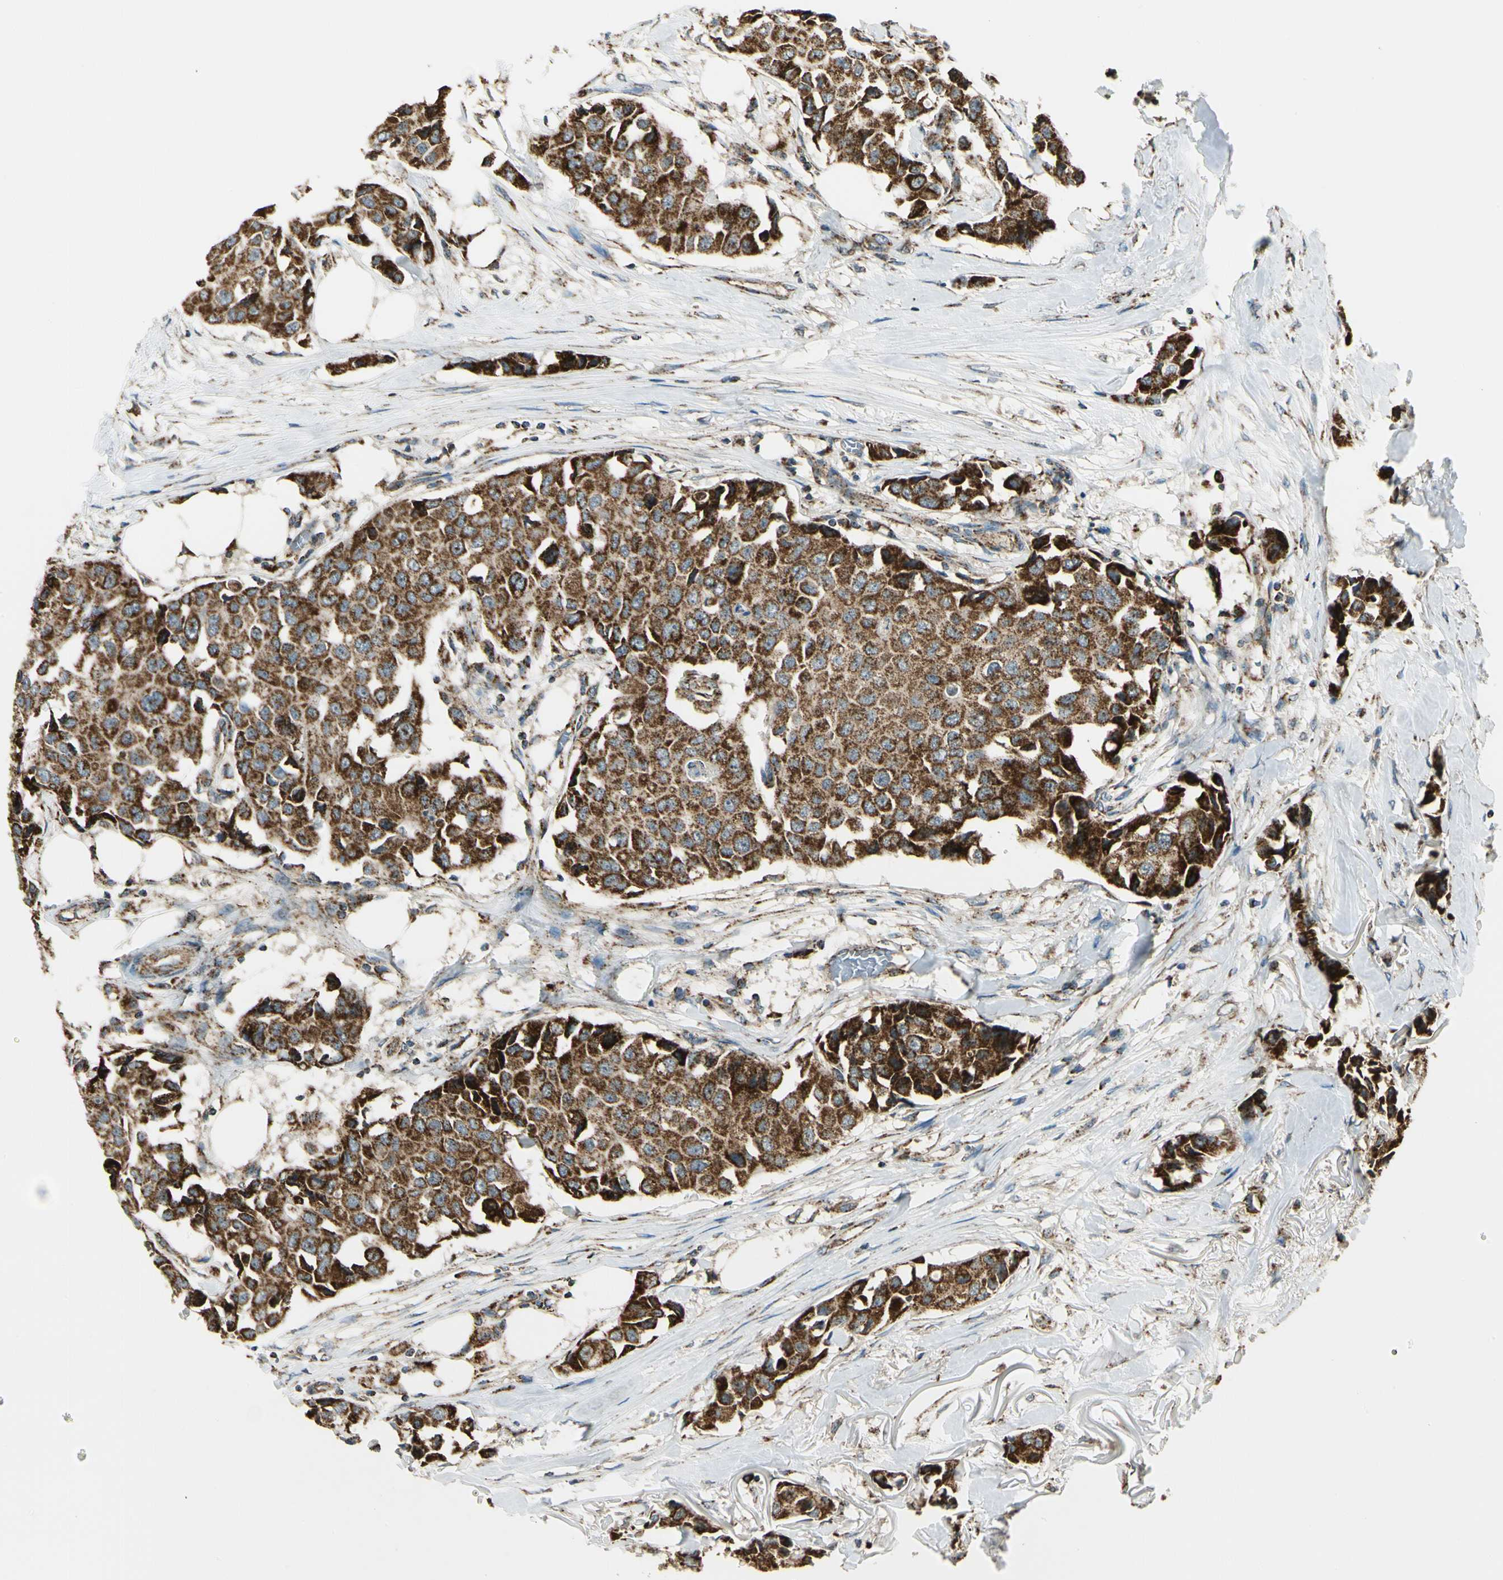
{"staining": {"intensity": "strong", "quantity": ">75%", "location": "cytoplasmic/membranous"}, "tissue": "breast cancer", "cell_type": "Tumor cells", "image_type": "cancer", "snomed": [{"axis": "morphology", "description": "Duct carcinoma"}, {"axis": "topography", "description": "Breast"}], "caption": "Strong cytoplasmic/membranous staining is present in about >75% of tumor cells in intraductal carcinoma (breast).", "gene": "EPHB3", "patient": {"sex": "female", "age": 80}}